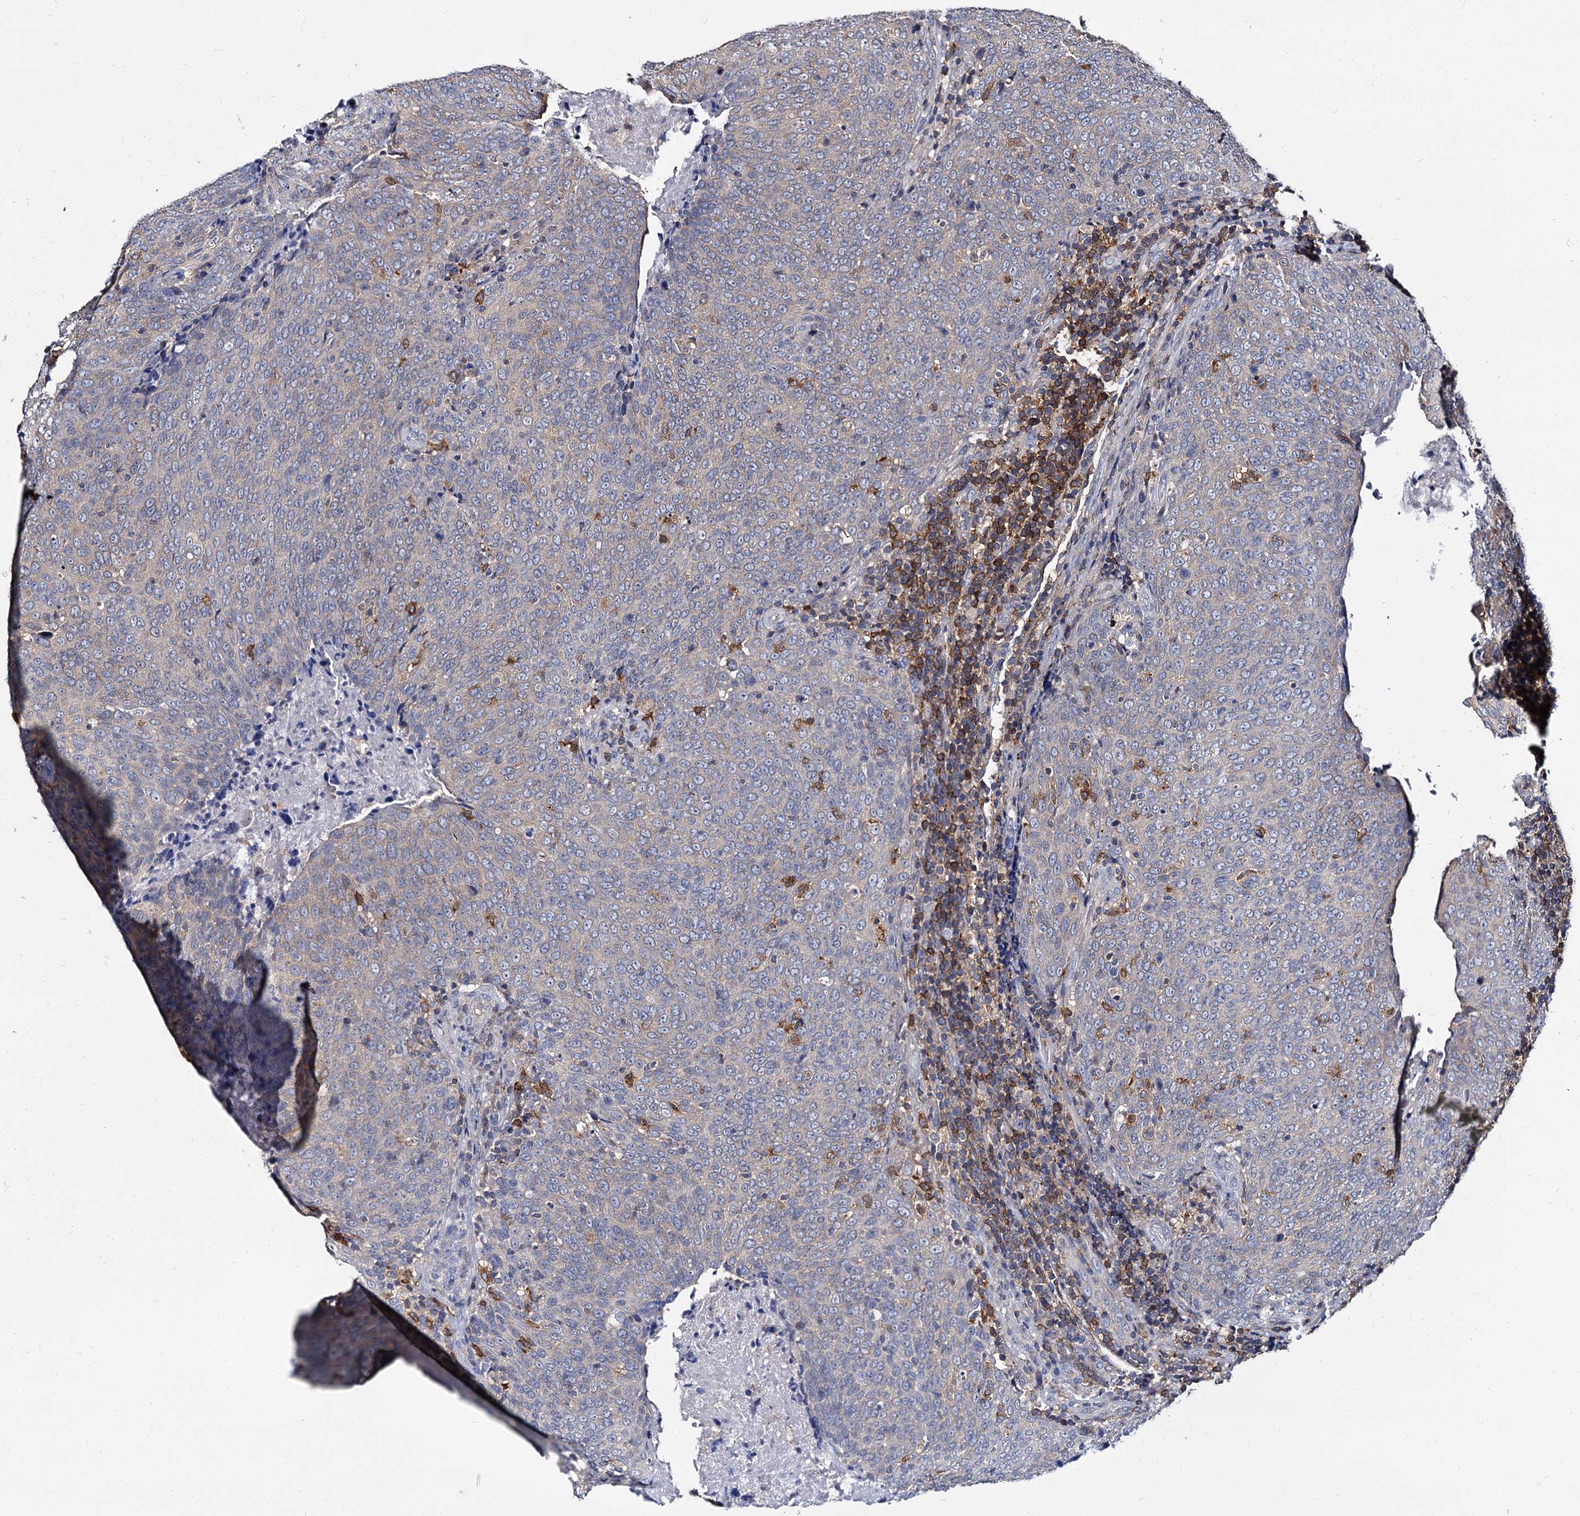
{"staining": {"intensity": "negative", "quantity": "none", "location": "none"}, "tissue": "head and neck cancer", "cell_type": "Tumor cells", "image_type": "cancer", "snomed": [{"axis": "morphology", "description": "Squamous cell carcinoma, NOS"}, {"axis": "morphology", "description": "Squamous cell carcinoma, metastatic, NOS"}, {"axis": "topography", "description": "Lymph node"}, {"axis": "topography", "description": "Head-Neck"}], "caption": "High power microscopy histopathology image of an IHC histopathology image of head and neck squamous cell carcinoma, revealing no significant staining in tumor cells.", "gene": "ANKRD13A", "patient": {"sex": "male", "age": 62}}